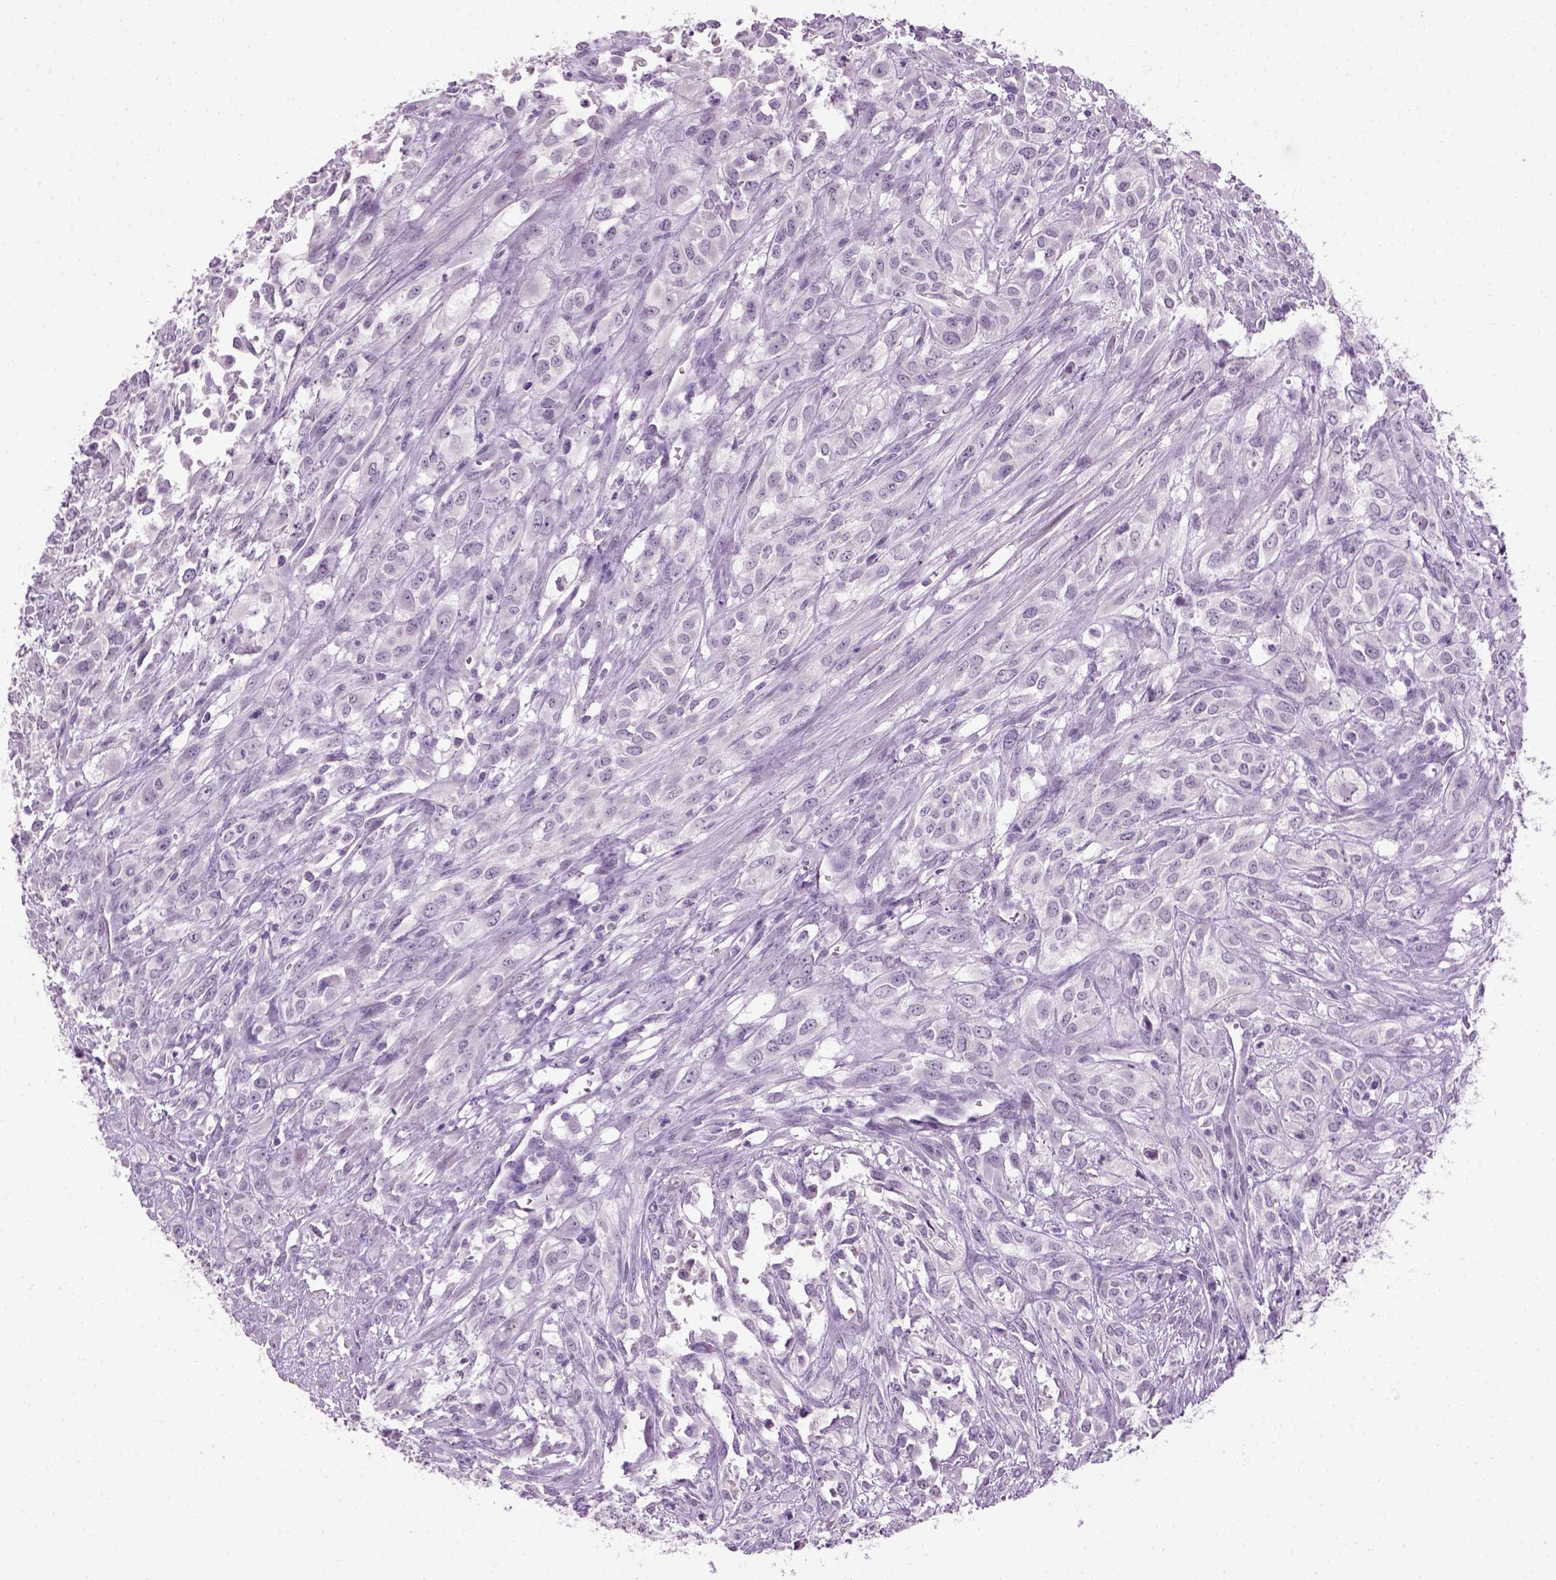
{"staining": {"intensity": "negative", "quantity": "none", "location": "none"}, "tissue": "urothelial cancer", "cell_type": "Tumor cells", "image_type": "cancer", "snomed": [{"axis": "morphology", "description": "Urothelial carcinoma, High grade"}, {"axis": "topography", "description": "Urinary bladder"}], "caption": "An image of high-grade urothelial carcinoma stained for a protein shows no brown staining in tumor cells. Nuclei are stained in blue.", "gene": "GABRB2", "patient": {"sex": "male", "age": 67}}